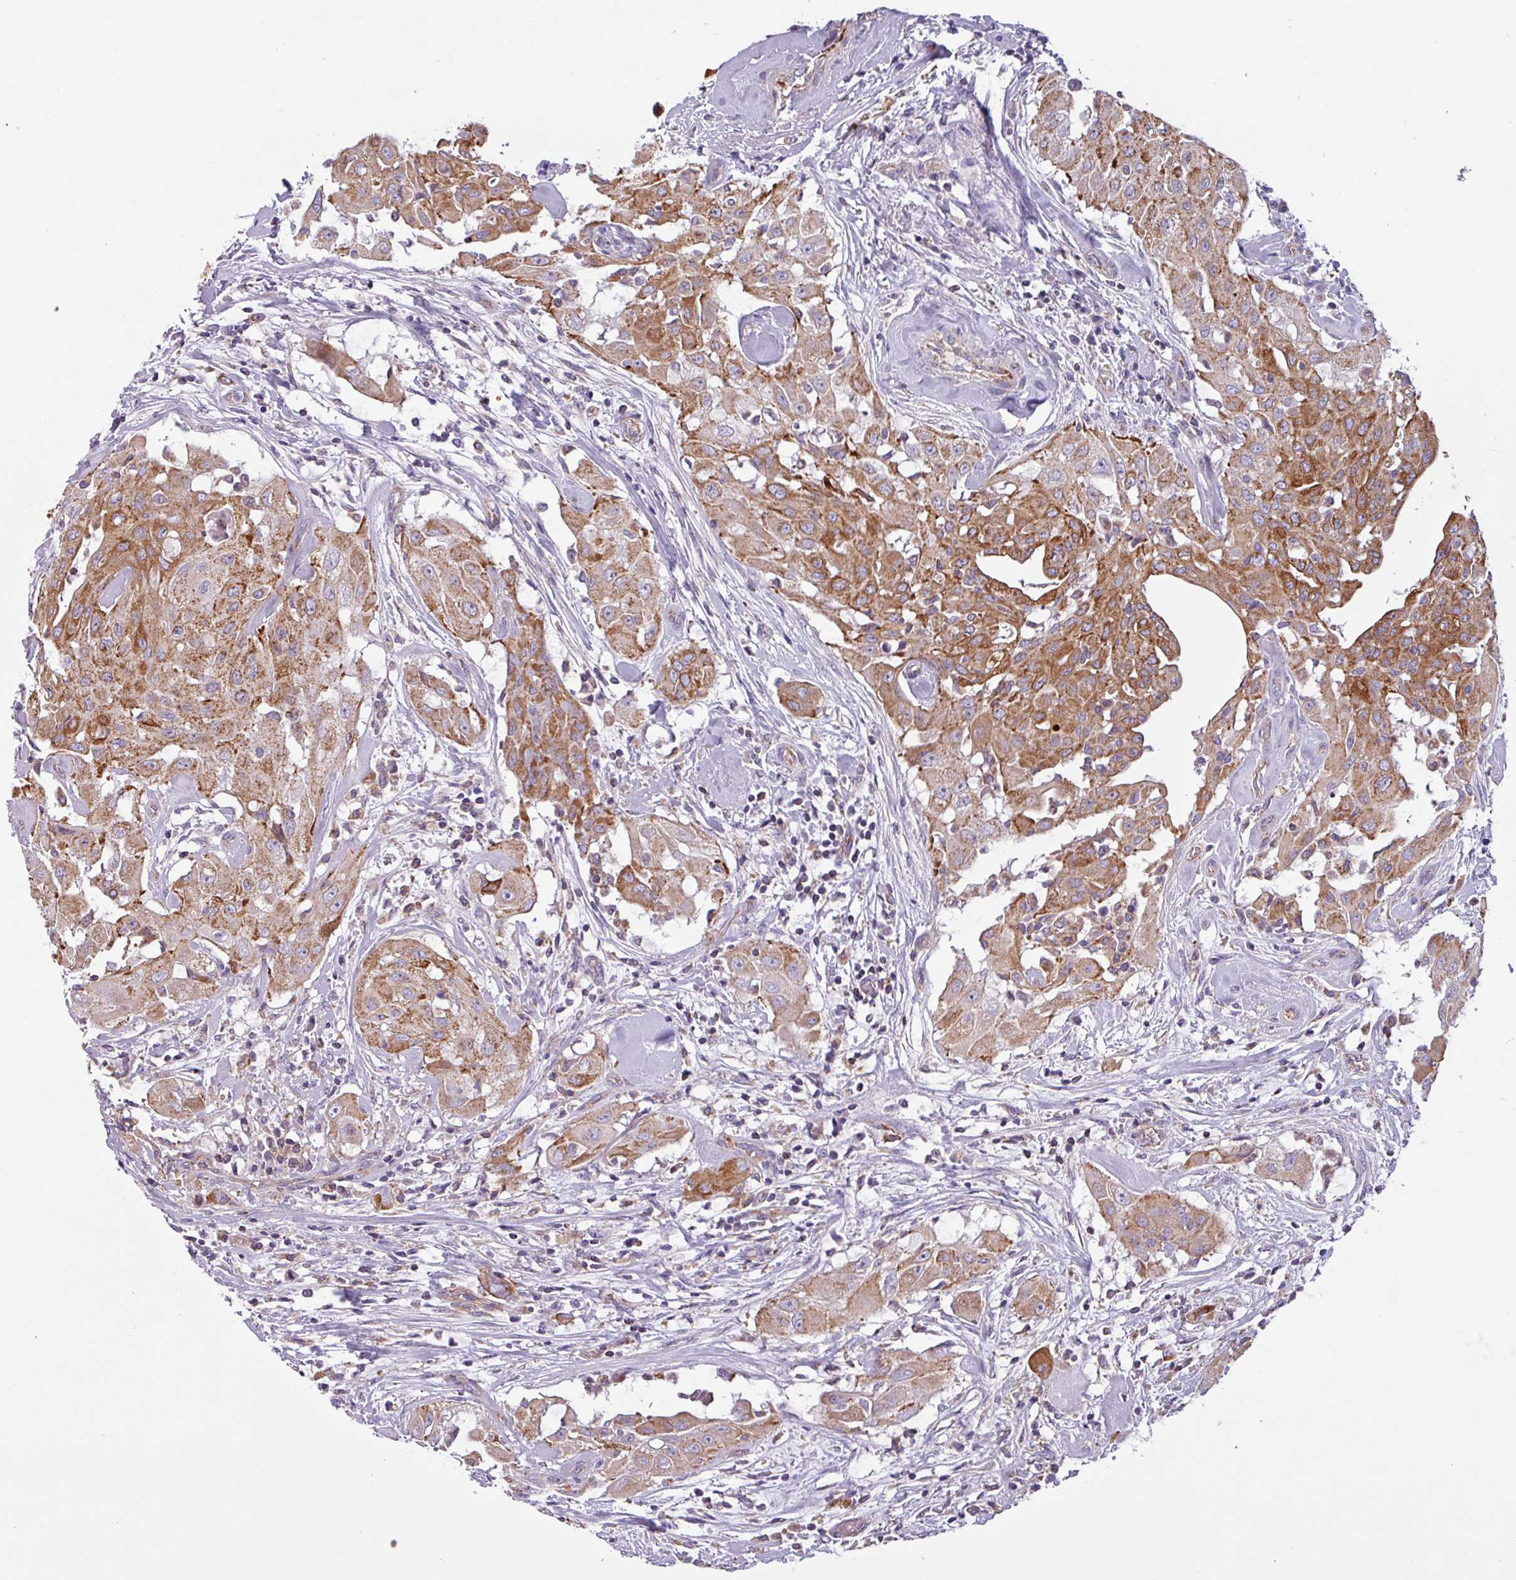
{"staining": {"intensity": "moderate", "quantity": ">75%", "location": "cytoplasmic/membranous"}, "tissue": "thyroid cancer", "cell_type": "Tumor cells", "image_type": "cancer", "snomed": [{"axis": "morphology", "description": "Papillary adenocarcinoma, NOS"}, {"axis": "topography", "description": "Thyroid gland"}], "caption": "Moderate cytoplasmic/membranous protein positivity is seen in about >75% of tumor cells in thyroid cancer. The protein of interest is shown in brown color, while the nuclei are stained blue.", "gene": "CAMK1", "patient": {"sex": "female", "age": 59}}